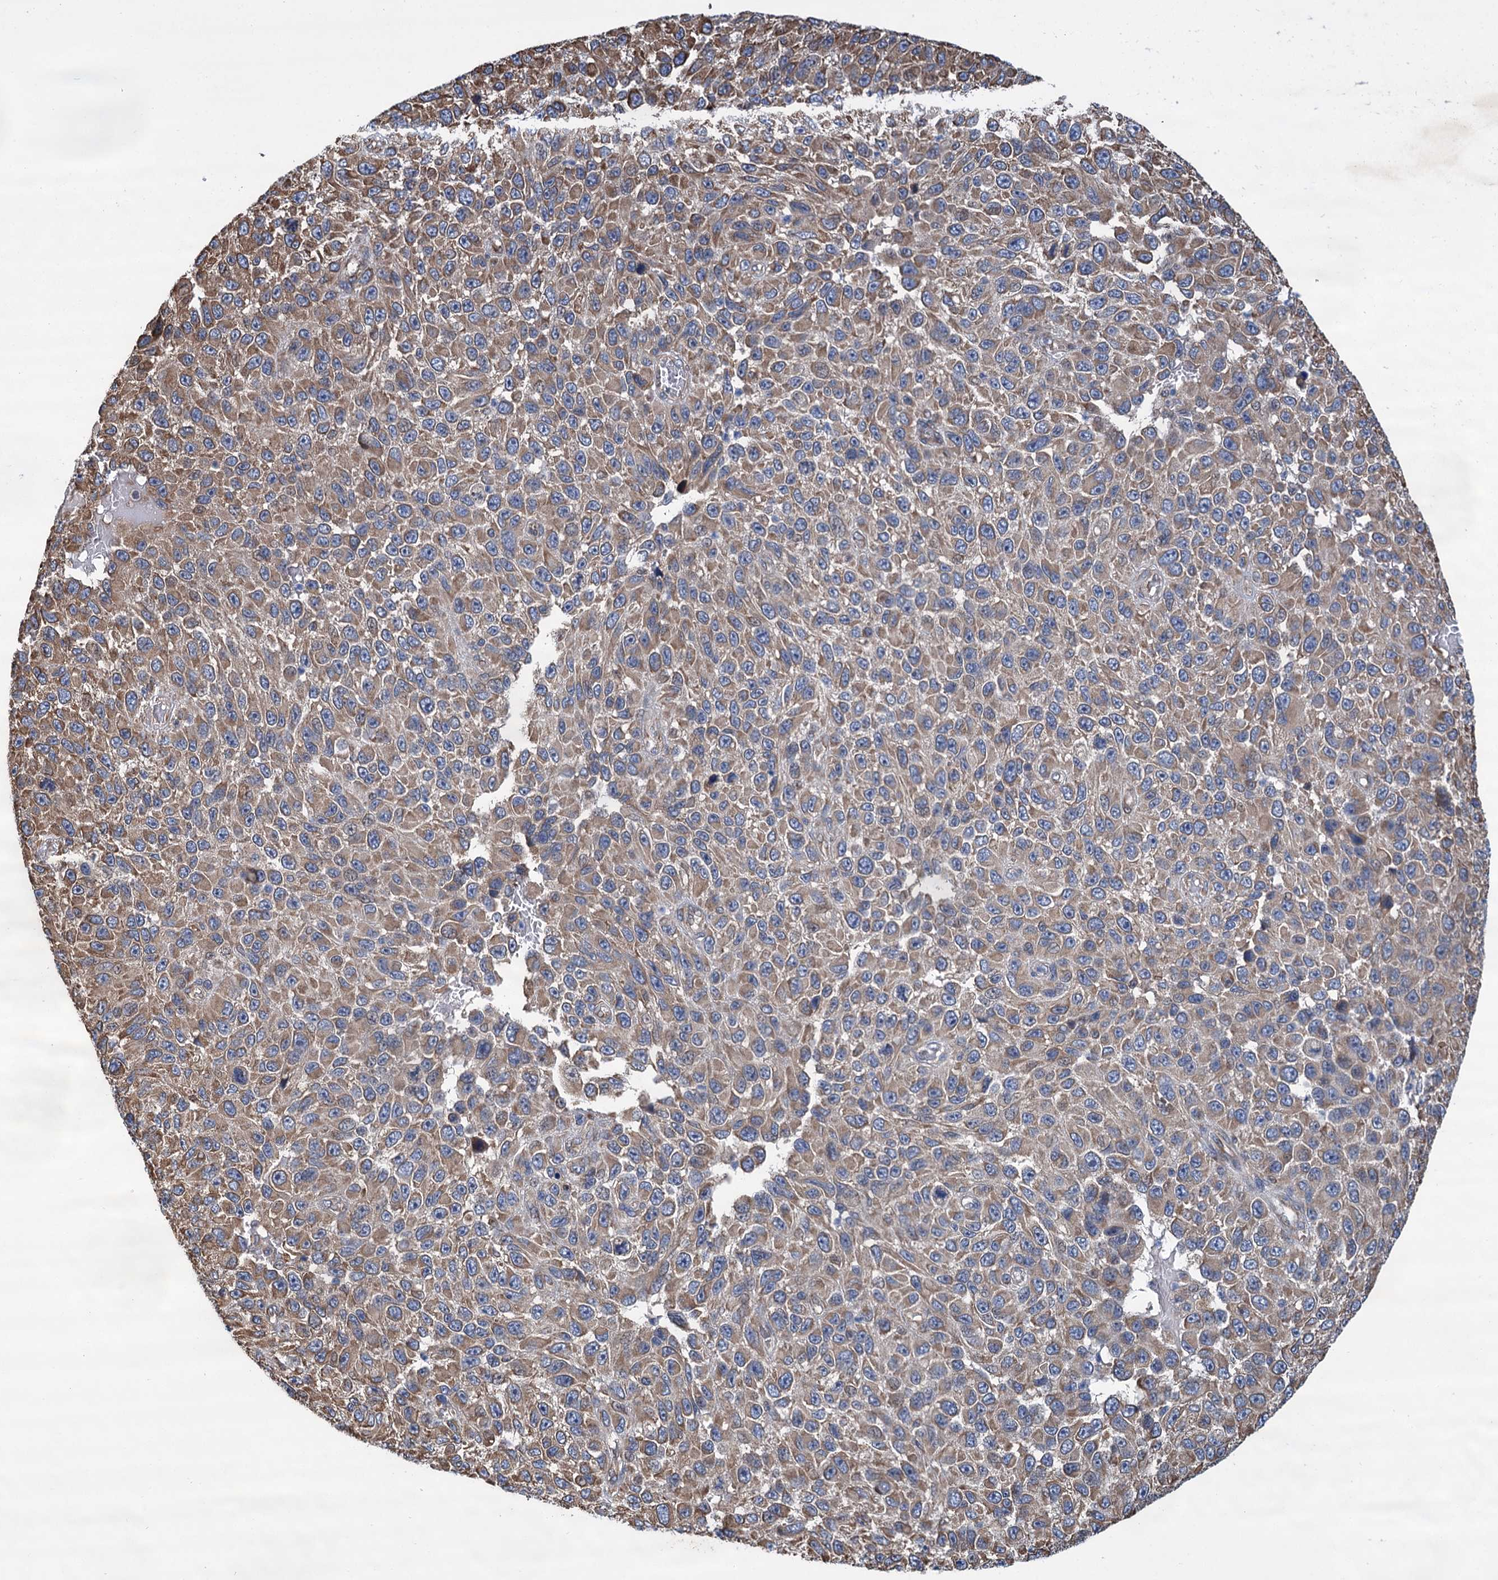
{"staining": {"intensity": "moderate", "quantity": ">75%", "location": "cytoplasmic/membranous"}, "tissue": "melanoma", "cell_type": "Tumor cells", "image_type": "cancer", "snomed": [{"axis": "morphology", "description": "Malignant melanoma, NOS"}, {"axis": "topography", "description": "Skin"}], "caption": "Protein expression analysis of malignant melanoma exhibits moderate cytoplasmic/membranous staining in approximately >75% of tumor cells.", "gene": "LINS1", "patient": {"sex": "female", "age": 96}}